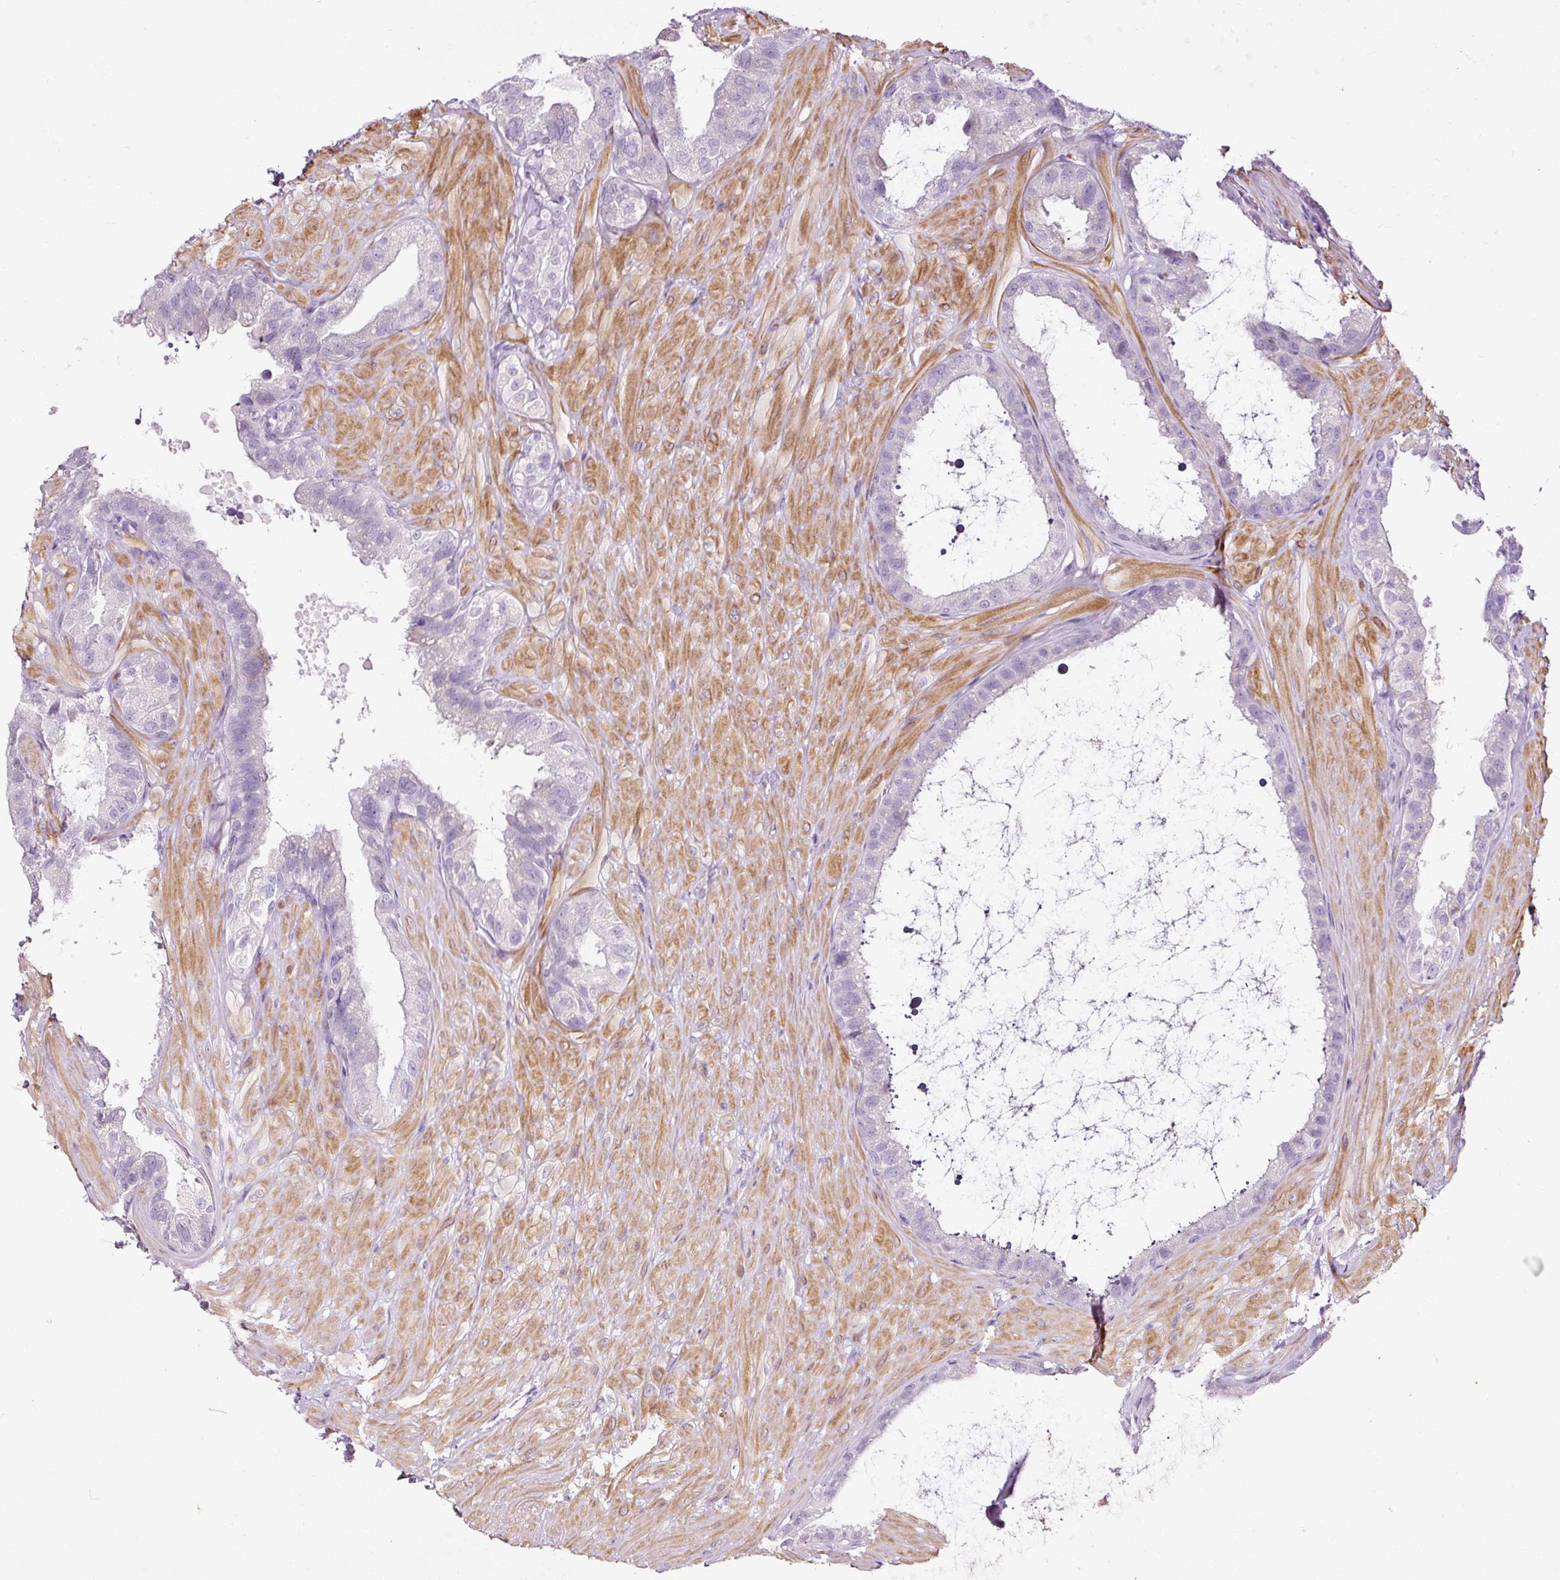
{"staining": {"intensity": "negative", "quantity": "none", "location": "none"}, "tissue": "seminal vesicle", "cell_type": "Glandular cells", "image_type": "normal", "snomed": [{"axis": "morphology", "description": "Normal tissue, NOS"}, {"axis": "topography", "description": "Seminal veicle"}, {"axis": "topography", "description": "Peripheral nerve tissue"}], "caption": "High power microscopy image of an immunohistochemistry (IHC) histopathology image of unremarkable seminal vesicle, revealing no significant positivity in glandular cells.", "gene": "CYB561A3", "patient": {"sex": "male", "age": 76}}